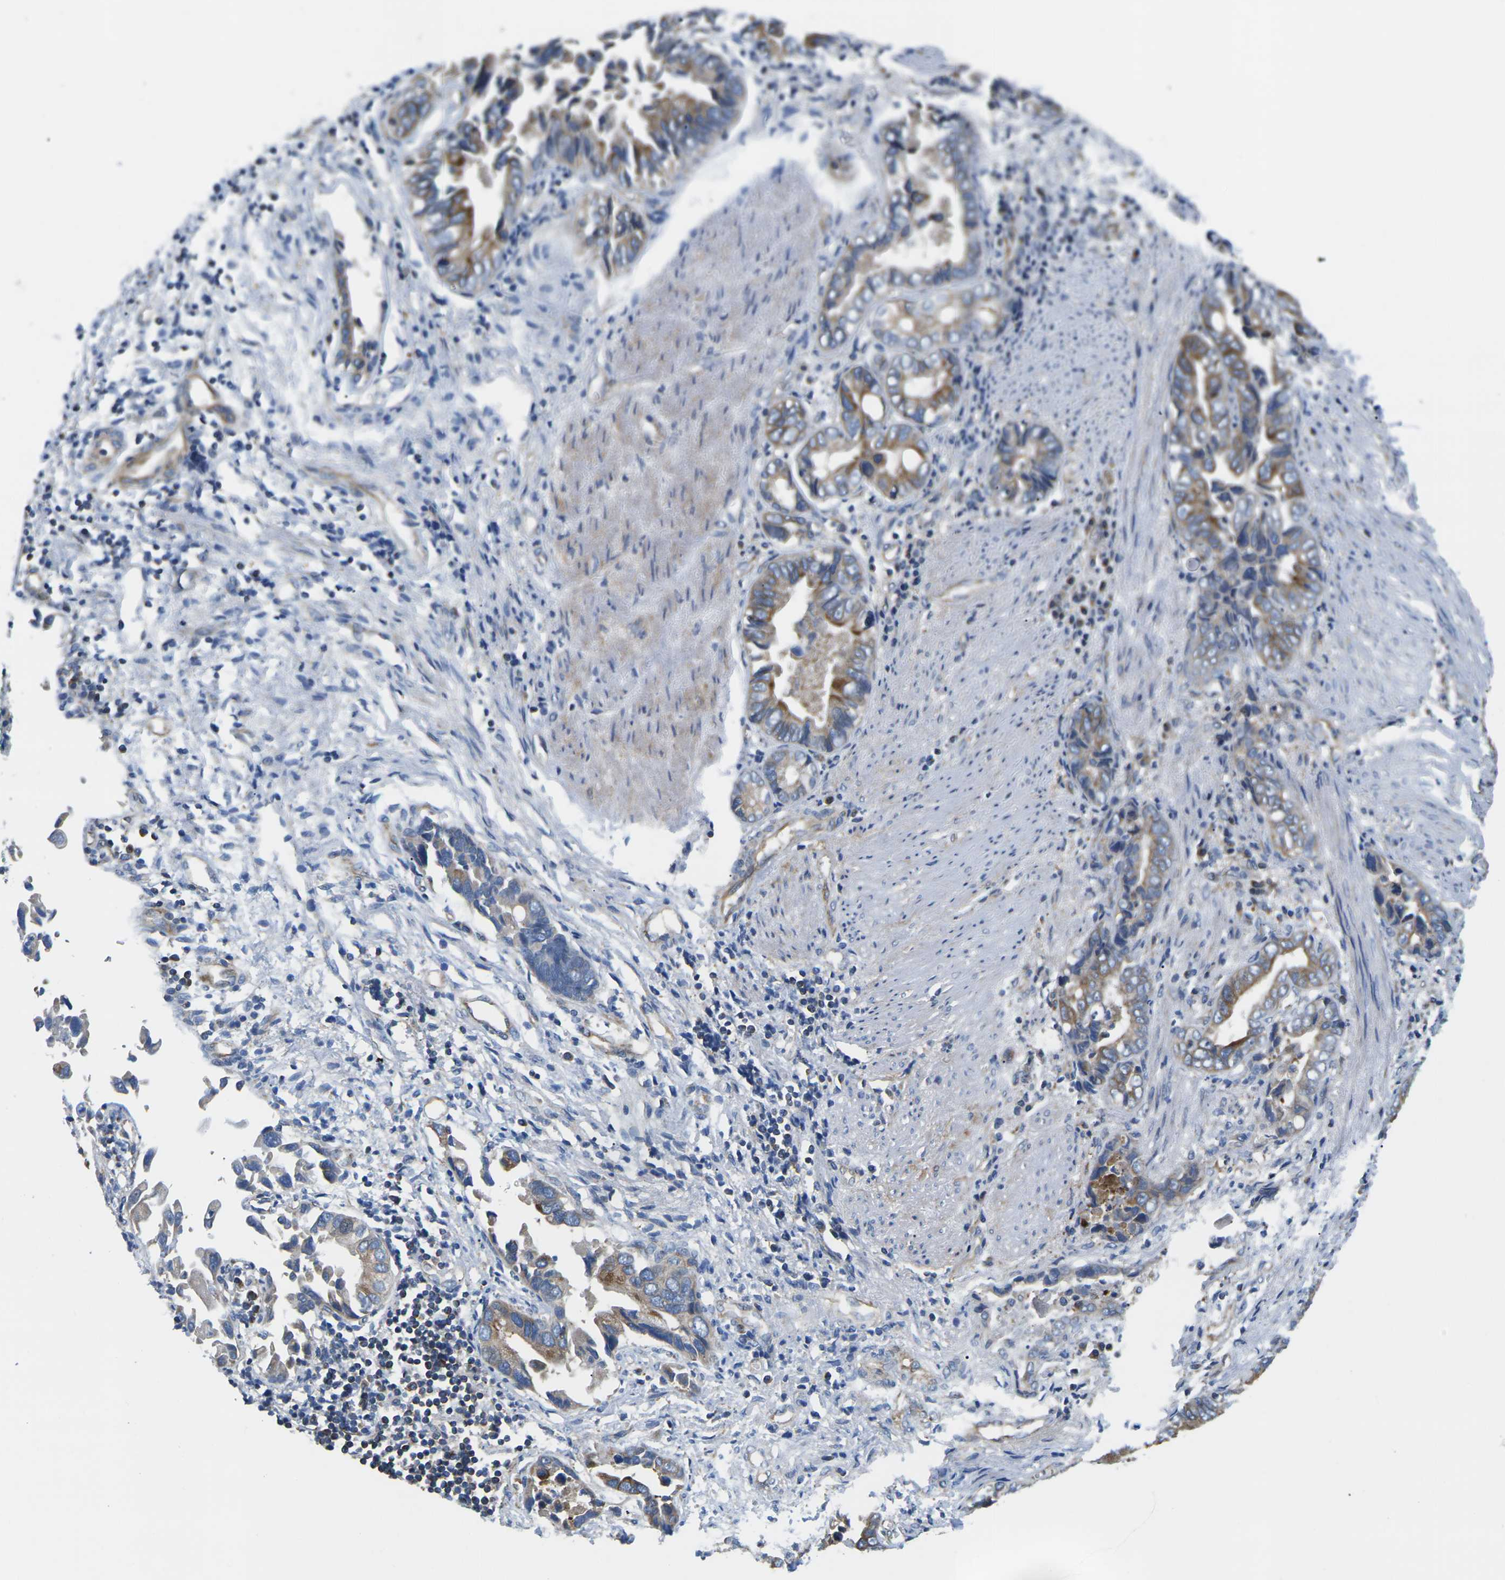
{"staining": {"intensity": "moderate", "quantity": "25%-75%", "location": "cytoplasmic/membranous"}, "tissue": "liver cancer", "cell_type": "Tumor cells", "image_type": "cancer", "snomed": [{"axis": "morphology", "description": "Cholangiocarcinoma"}, {"axis": "topography", "description": "Liver"}], "caption": "This is an image of IHC staining of liver cancer (cholangiocarcinoma), which shows moderate positivity in the cytoplasmic/membranous of tumor cells.", "gene": "TMEFF2", "patient": {"sex": "female", "age": 79}}